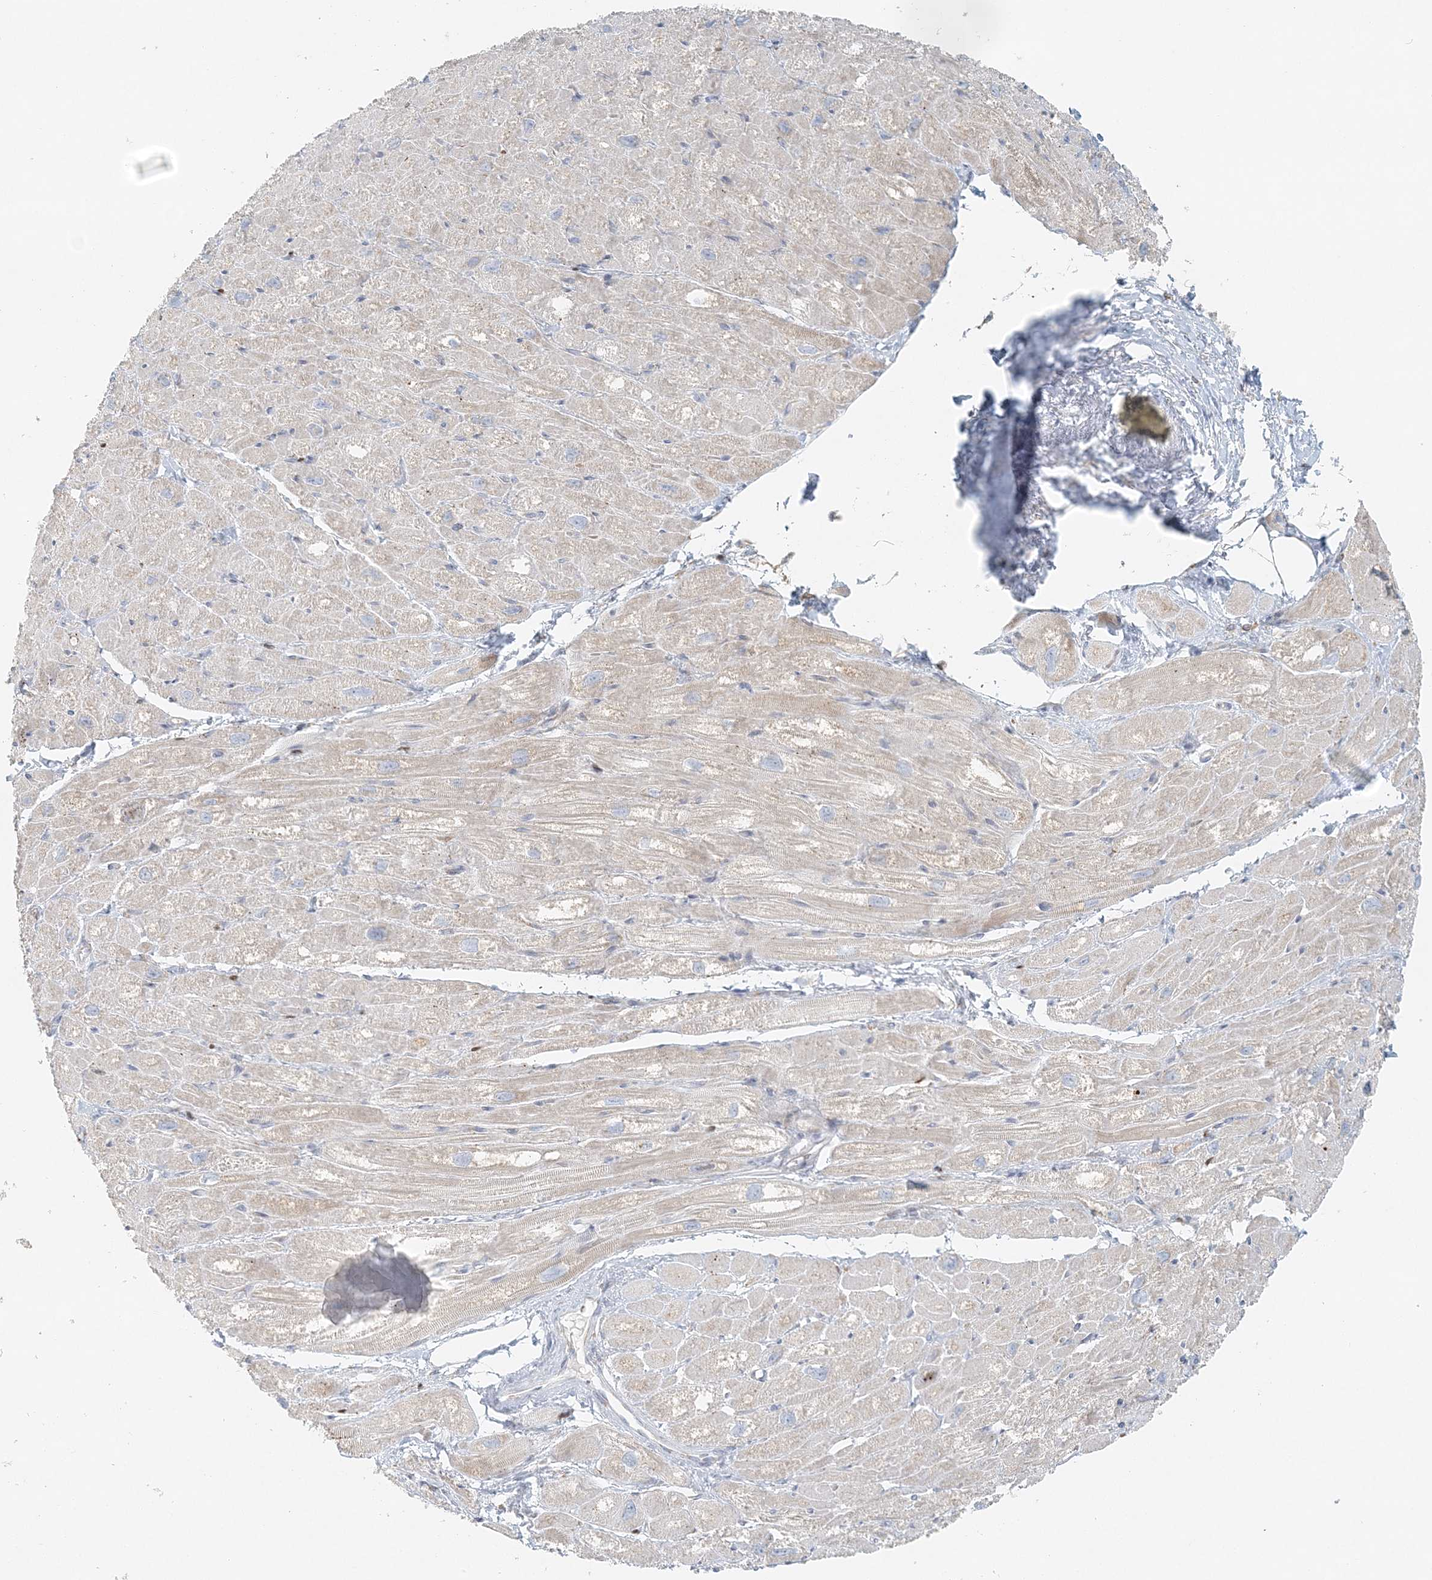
{"staining": {"intensity": "weak", "quantity": "<25%", "location": "cytoplasmic/membranous"}, "tissue": "heart muscle", "cell_type": "Cardiomyocytes", "image_type": "normal", "snomed": [{"axis": "morphology", "description": "Normal tissue, NOS"}, {"axis": "topography", "description": "Heart"}], "caption": "Normal heart muscle was stained to show a protein in brown. There is no significant expression in cardiomyocytes. Nuclei are stained in blue.", "gene": "STK11IP", "patient": {"sex": "male", "age": 50}}